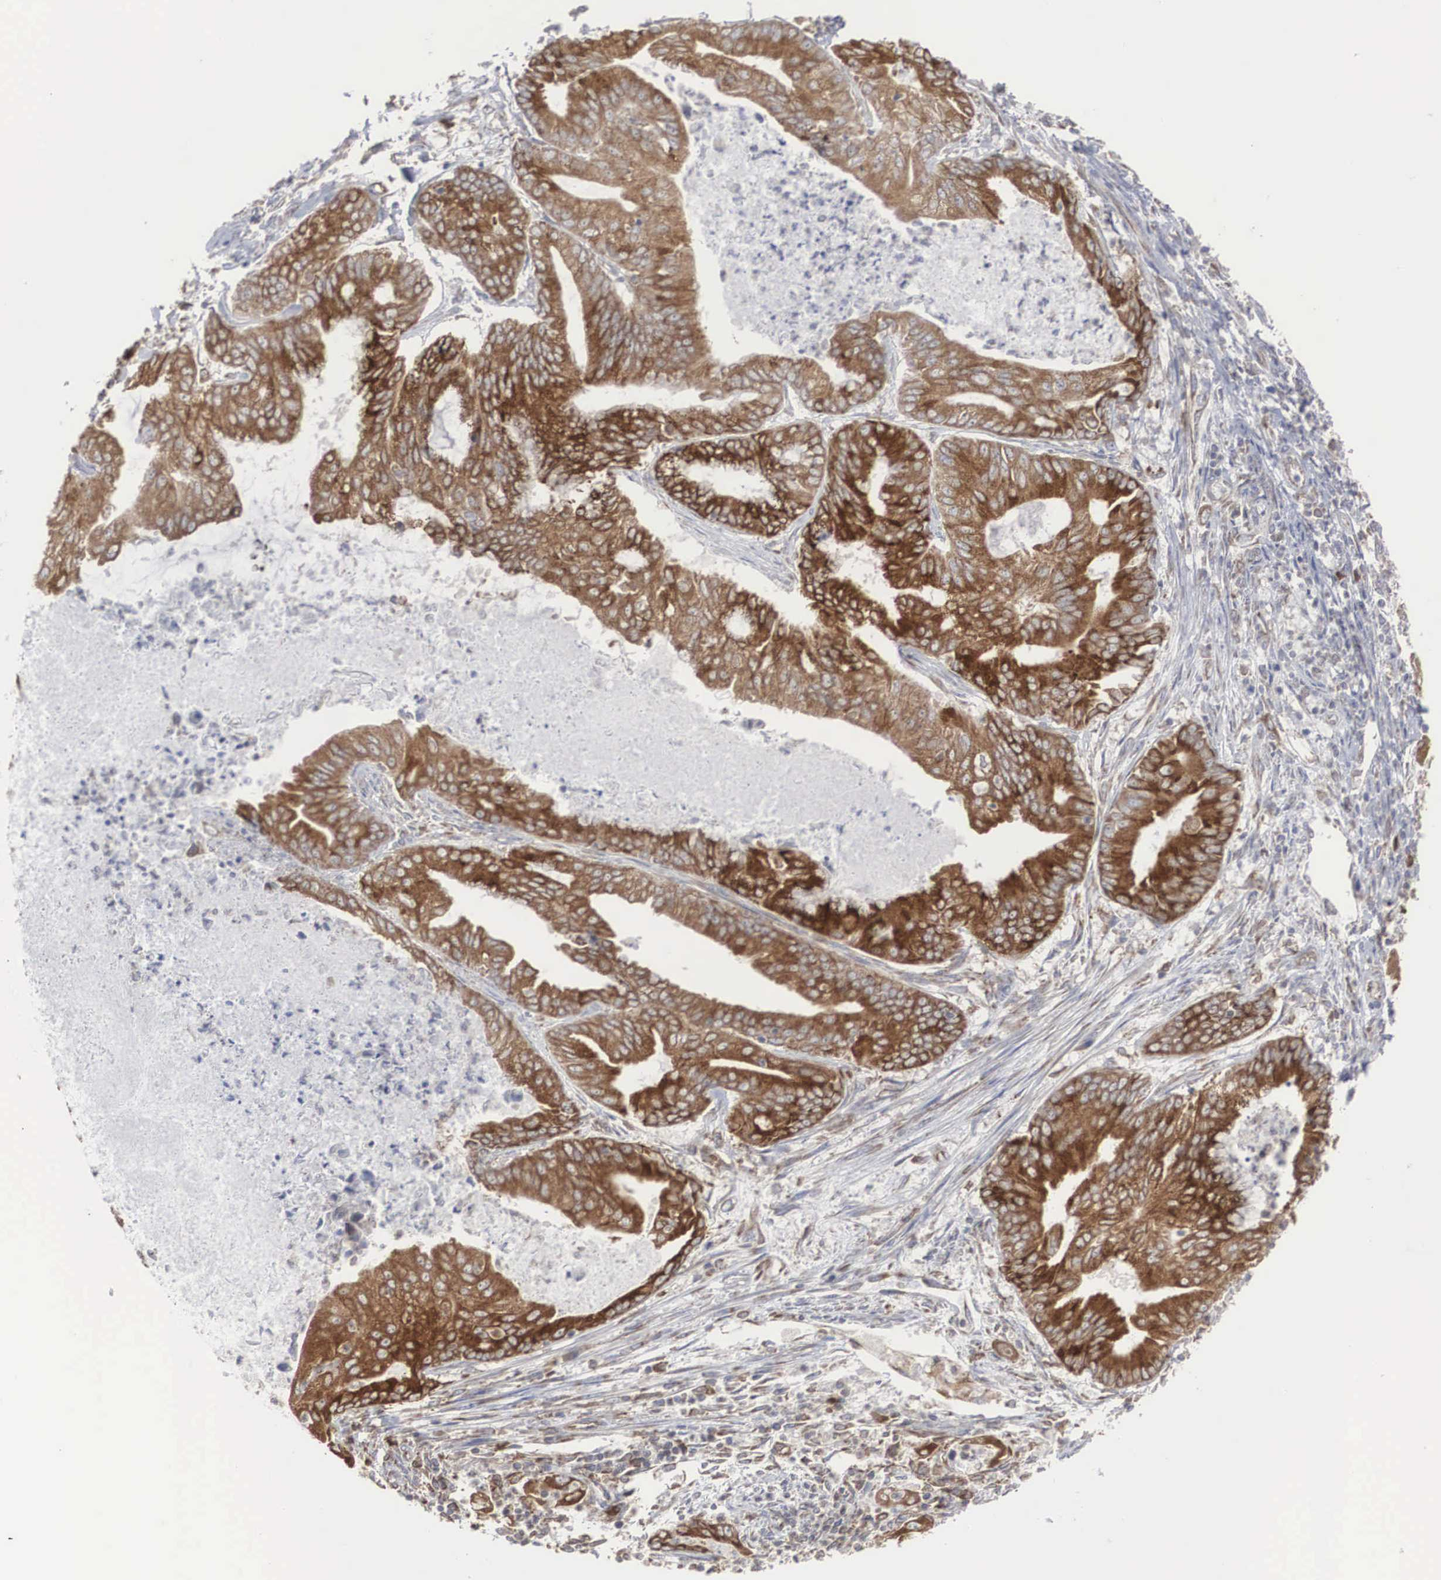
{"staining": {"intensity": "strong", "quantity": ">75%", "location": "cytoplasmic/membranous"}, "tissue": "endometrial cancer", "cell_type": "Tumor cells", "image_type": "cancer", "snomed": [{"axis": "morphology", "description": "Adenocarcinoma, NOS"}, {"axis": "topography", "description": "Endometrium"}], "caption": "About >75% of tumor cells in human endometrial cancer reveal strong cytoplasmic/membranous protein expression as visualized by brown immunohistochemical staining.", "gene": "MIA2", "patient": {"sex": "female", "age": 63}}